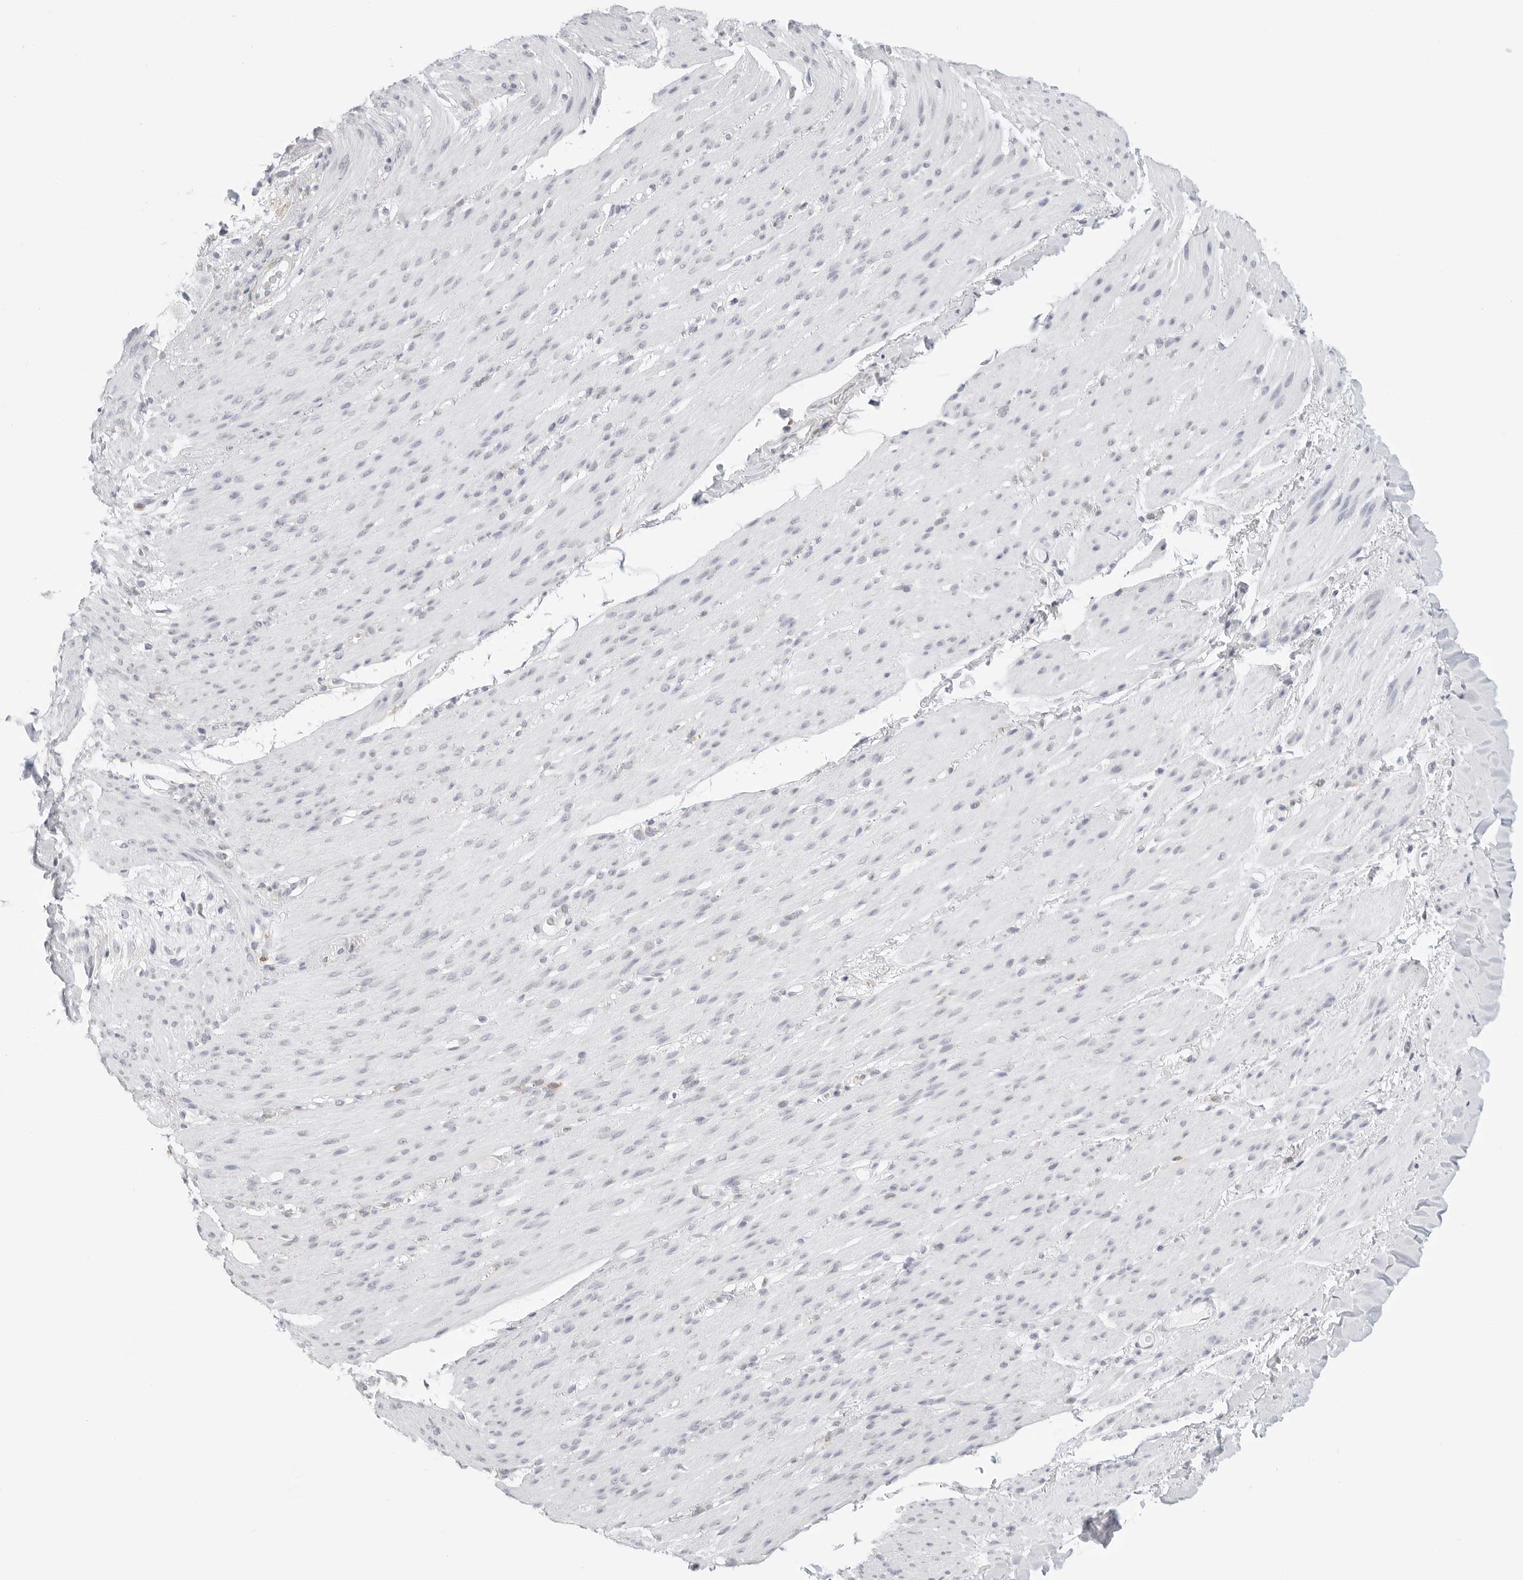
{"staining": {"intensity": "negative", "quantity": "none", "location": "none"}, "tissue": "smooth muscle", "cell_type": "Smooth muscle cells", "image_type": "normal", "snomed": [{"axis": "morphology", "description": "Normal tissue, NOS"}, {"axis": "topography", "description": "Colon"}, {"axis": "topography", "description": "Peripheral nerve tissue"}], "caption": "Protein analysis of benign smooth muscle demonstrates no significant expression in smooth muscle cells. (DAB IHC, high magnification).", "gene": "THEM4", "patient": {"sex": "female", "age": 61}}